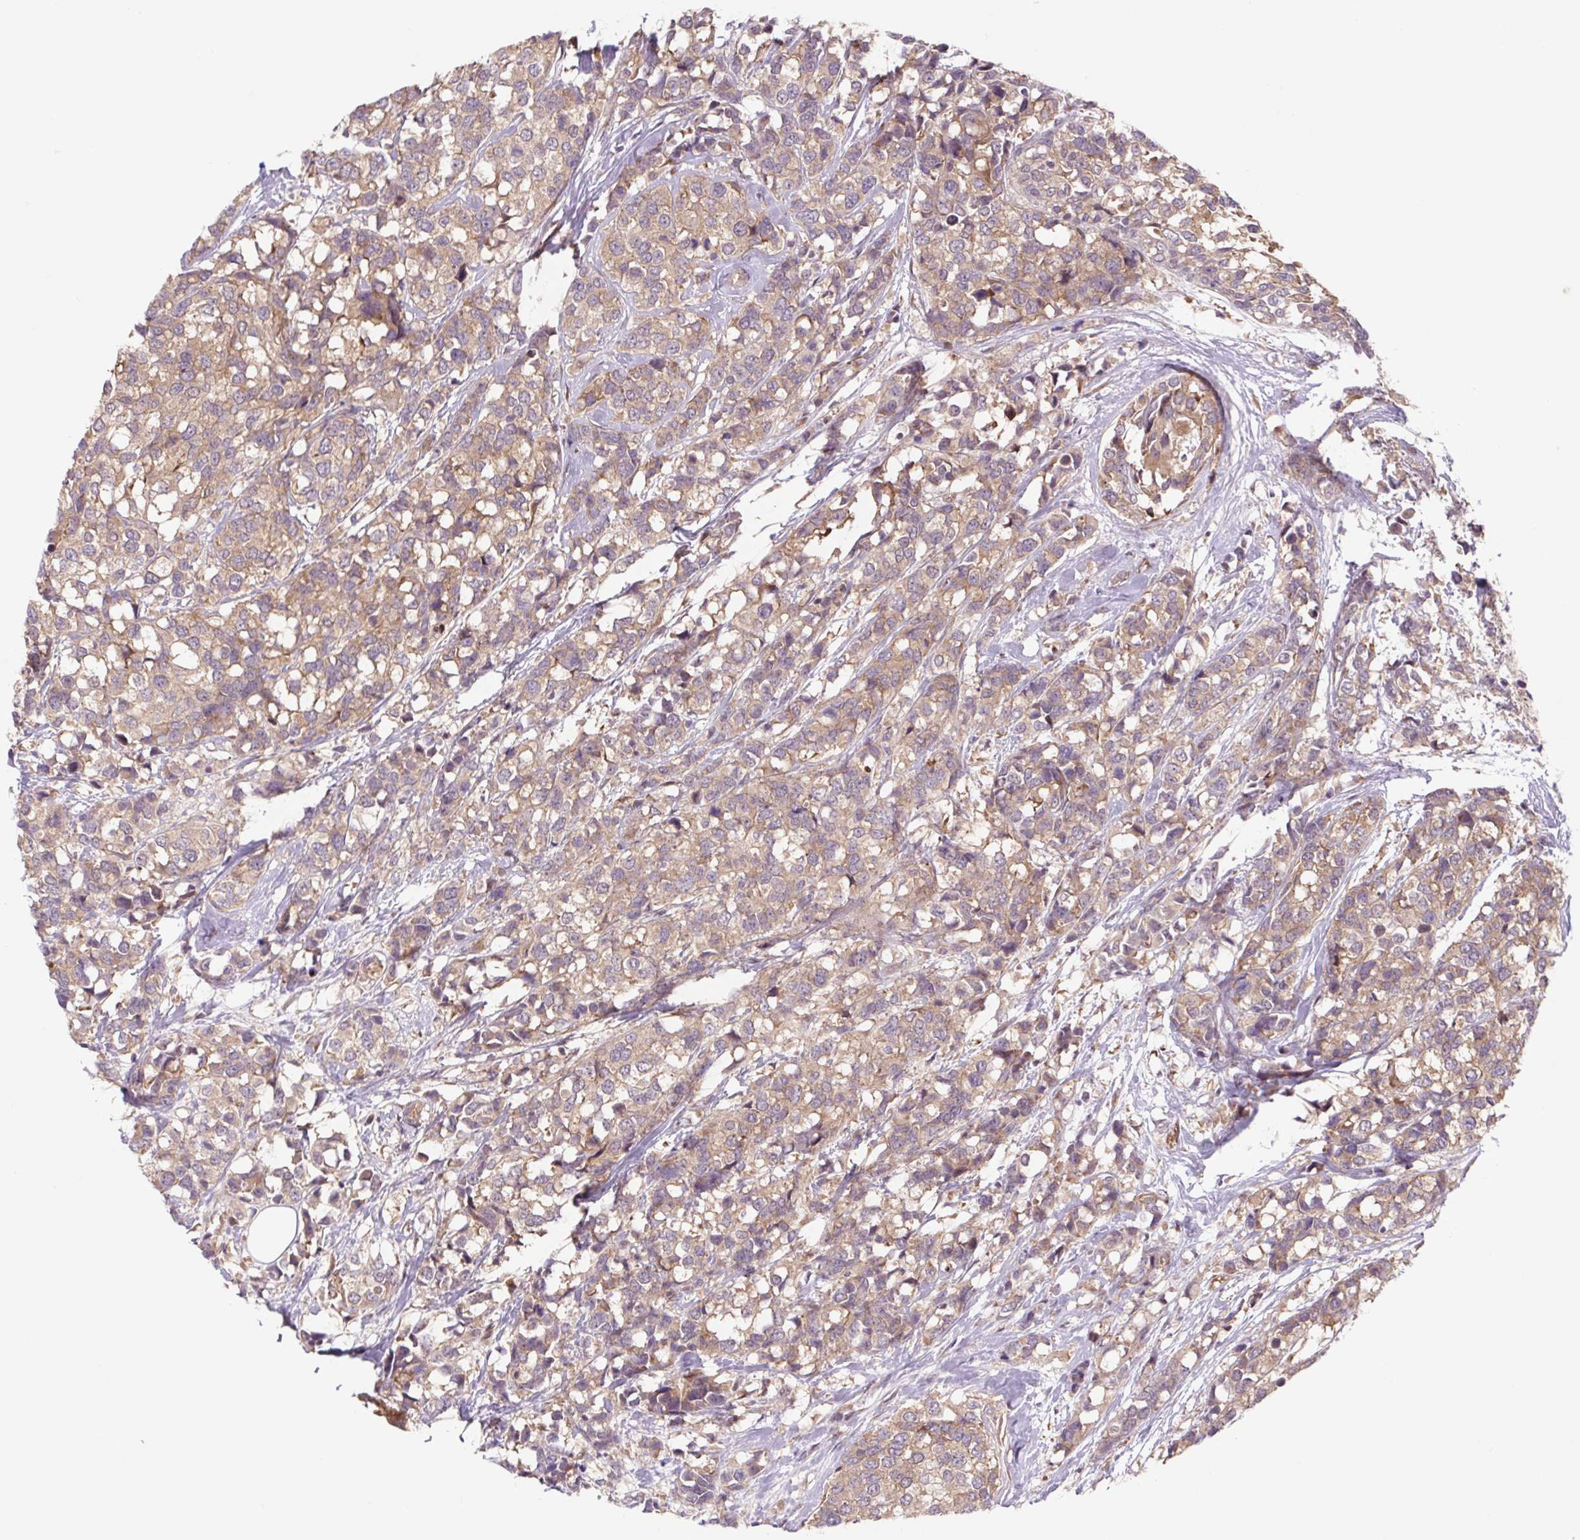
{"staining": {"intensity": "moderate", "quantity": ">75%", "location": "cytoplasmic/membranous"}, "tissue": "breast cancer", "cell_type": "Tumor cells", "image_type": "cancer", "snomed": [{"axis": "morphology", "description": "Lobular carcinoma"}, {"axis": "topography", "description": "Breast"}], "caption": "Human lobular carcinoma (breast) stained with a protein marker shows moderate staining in tumor cells.", "gene": "HFE", "patient": {"sex": "female", "age": 59}}